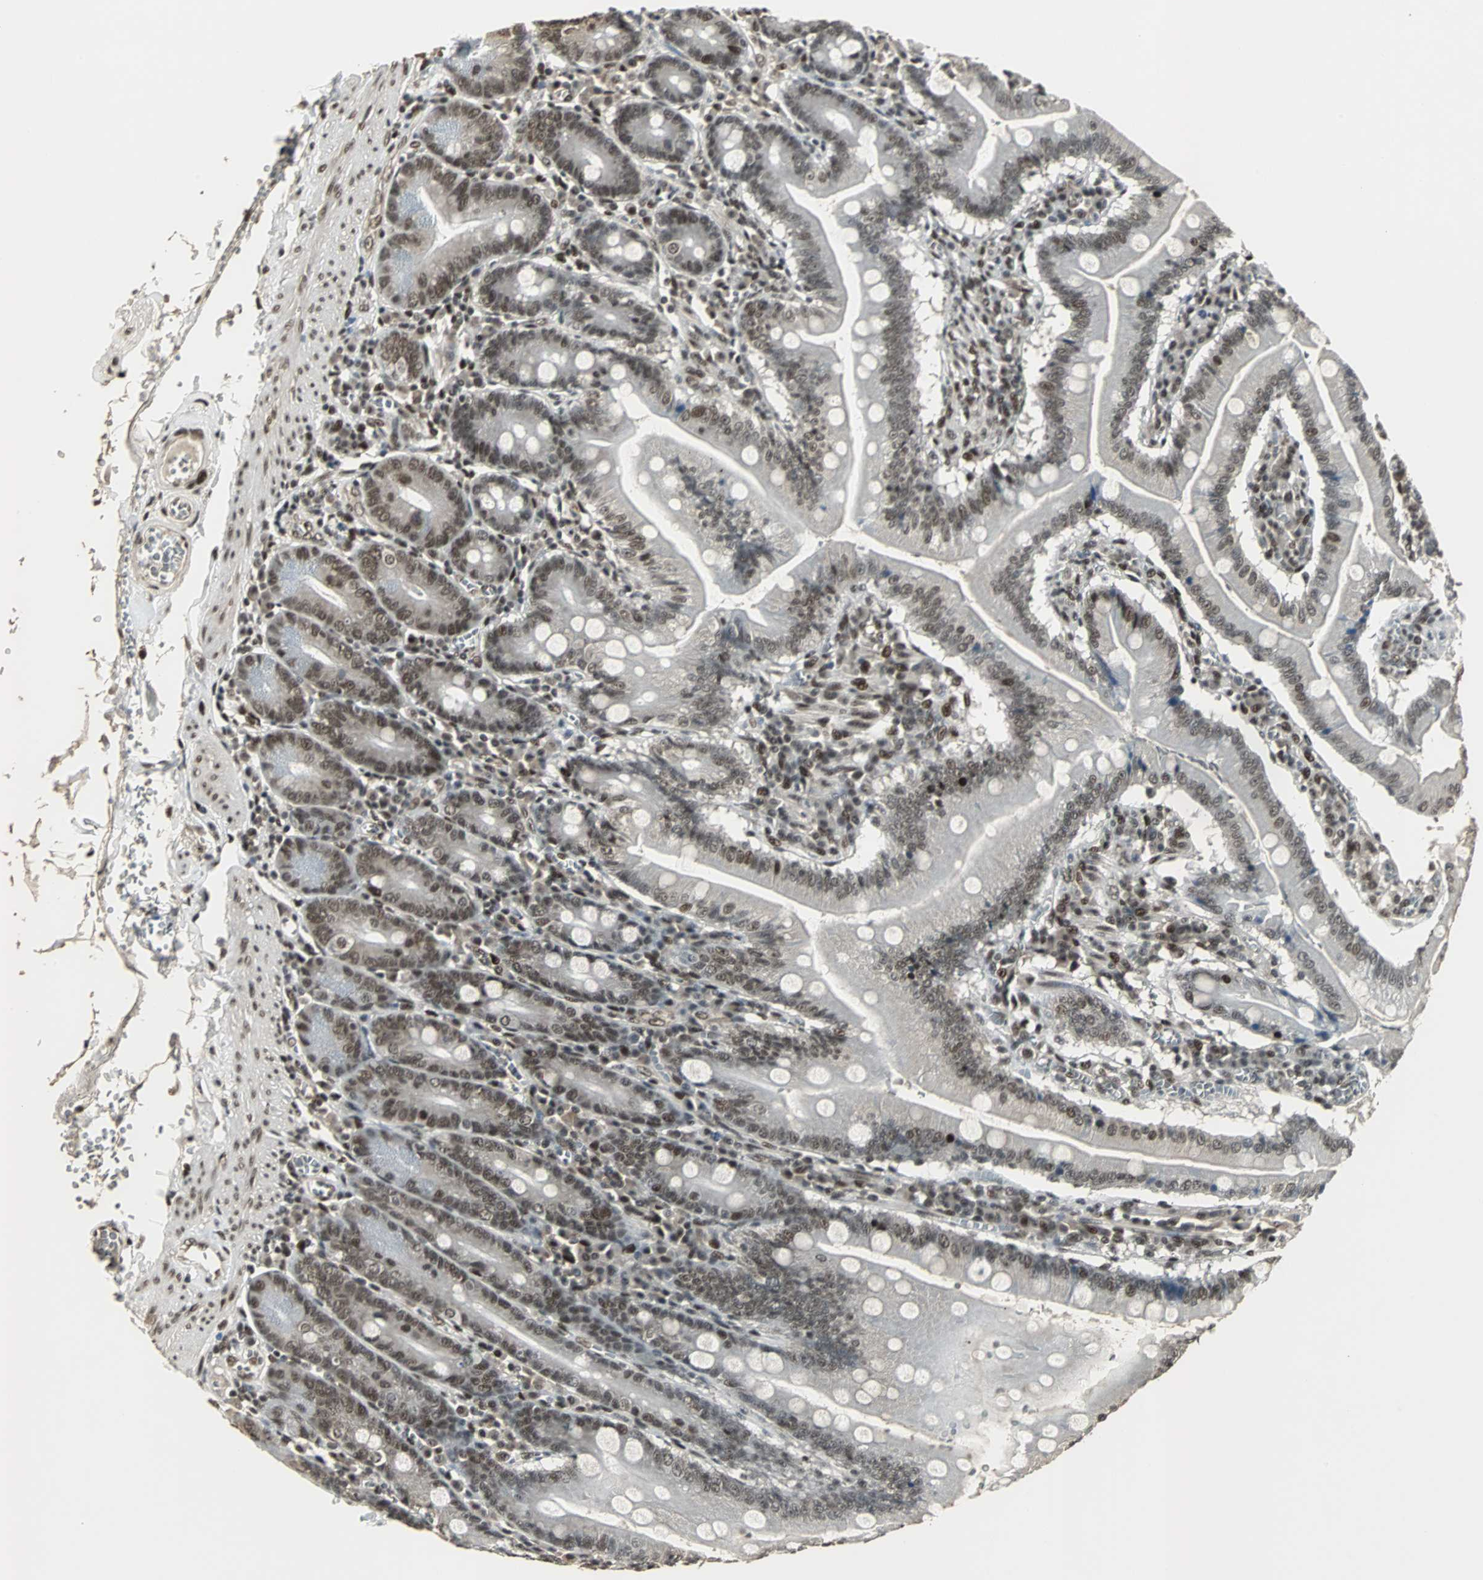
{"staining": {"intensity": "strong", "quantity": ">75%", "location": "nuclear"}, "tissue": "small intestine", "cell_type": "Glandular cells", "image_type": "normal", "snomed": [{"axis": "morphology", "description": "Normal tissue, NOS"}, {"axis": "topography", "description": "Small intestine"}], "caption": "Small intestine stained for a protein (brown) reveals strong nuclear positive expression in approximately >75% of glandular cells.", "gene": "TAF5", "patient": {"sex": "male", "age": 71}}